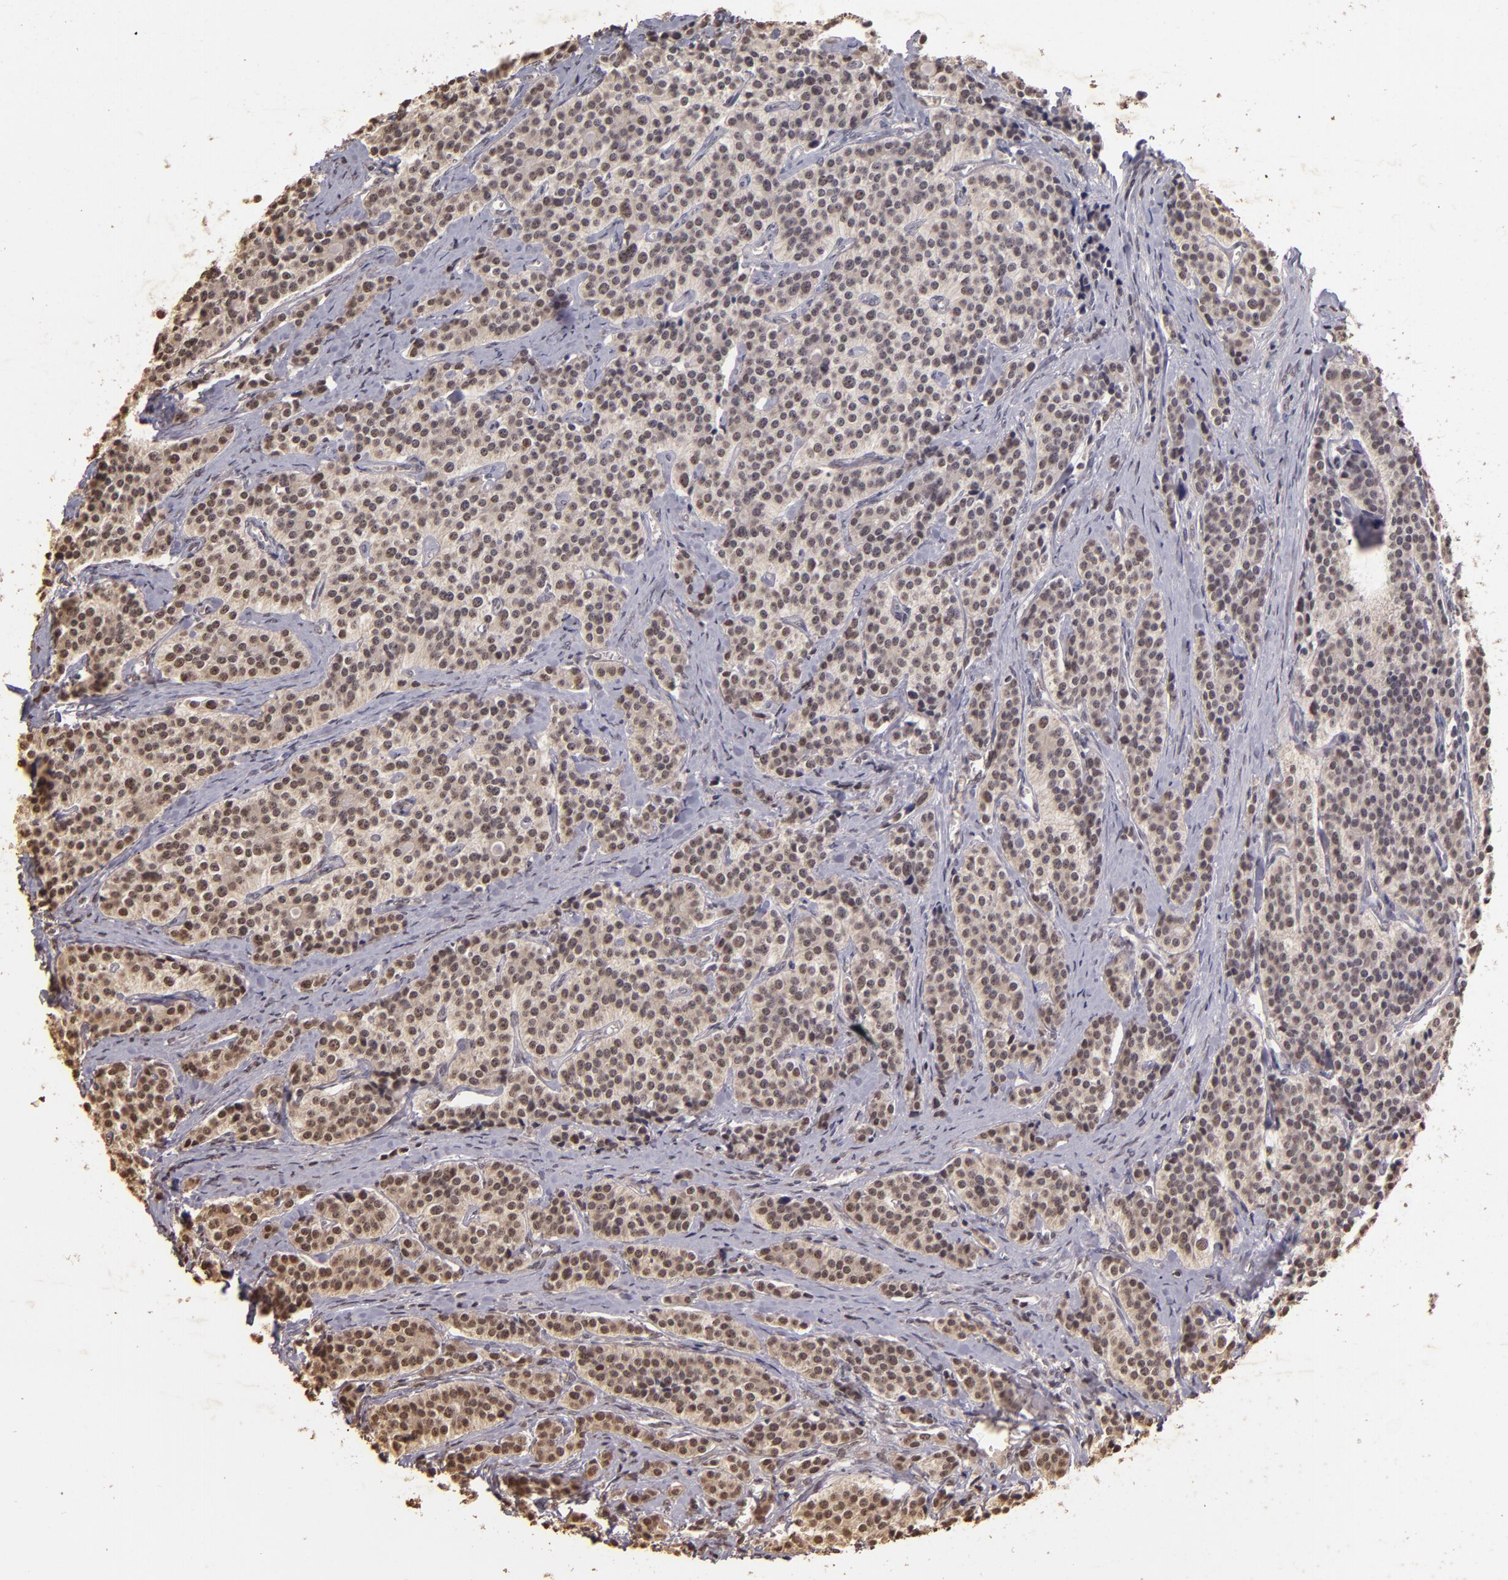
{"staining": {"intensity": "weak", "quantity": ">75%", "location": "cytoplasmic/membranous,nuclear"}, "tissue": "carcinoid", "cell_type": "Tumor cells", "image_type": "cancer", "snomed": [{"axis": "morphology", "description": "Carcinoid, malignant, NOS"}, {"axis": "topography", "description": "Small intestine"}], "caption": "Protein analysis of carcinoid tissue displays weak cytoplasmic/membranous and nuclear positivity in about >75% of tumor cells. (Stains: DAB (3,3'-diaminobenzidine) in brown, nuclei in blue, Microscopy: brightfield microscopy at high magnification).", "gene": "CUL1", "patient": {"sex": "male", "age": 63}}